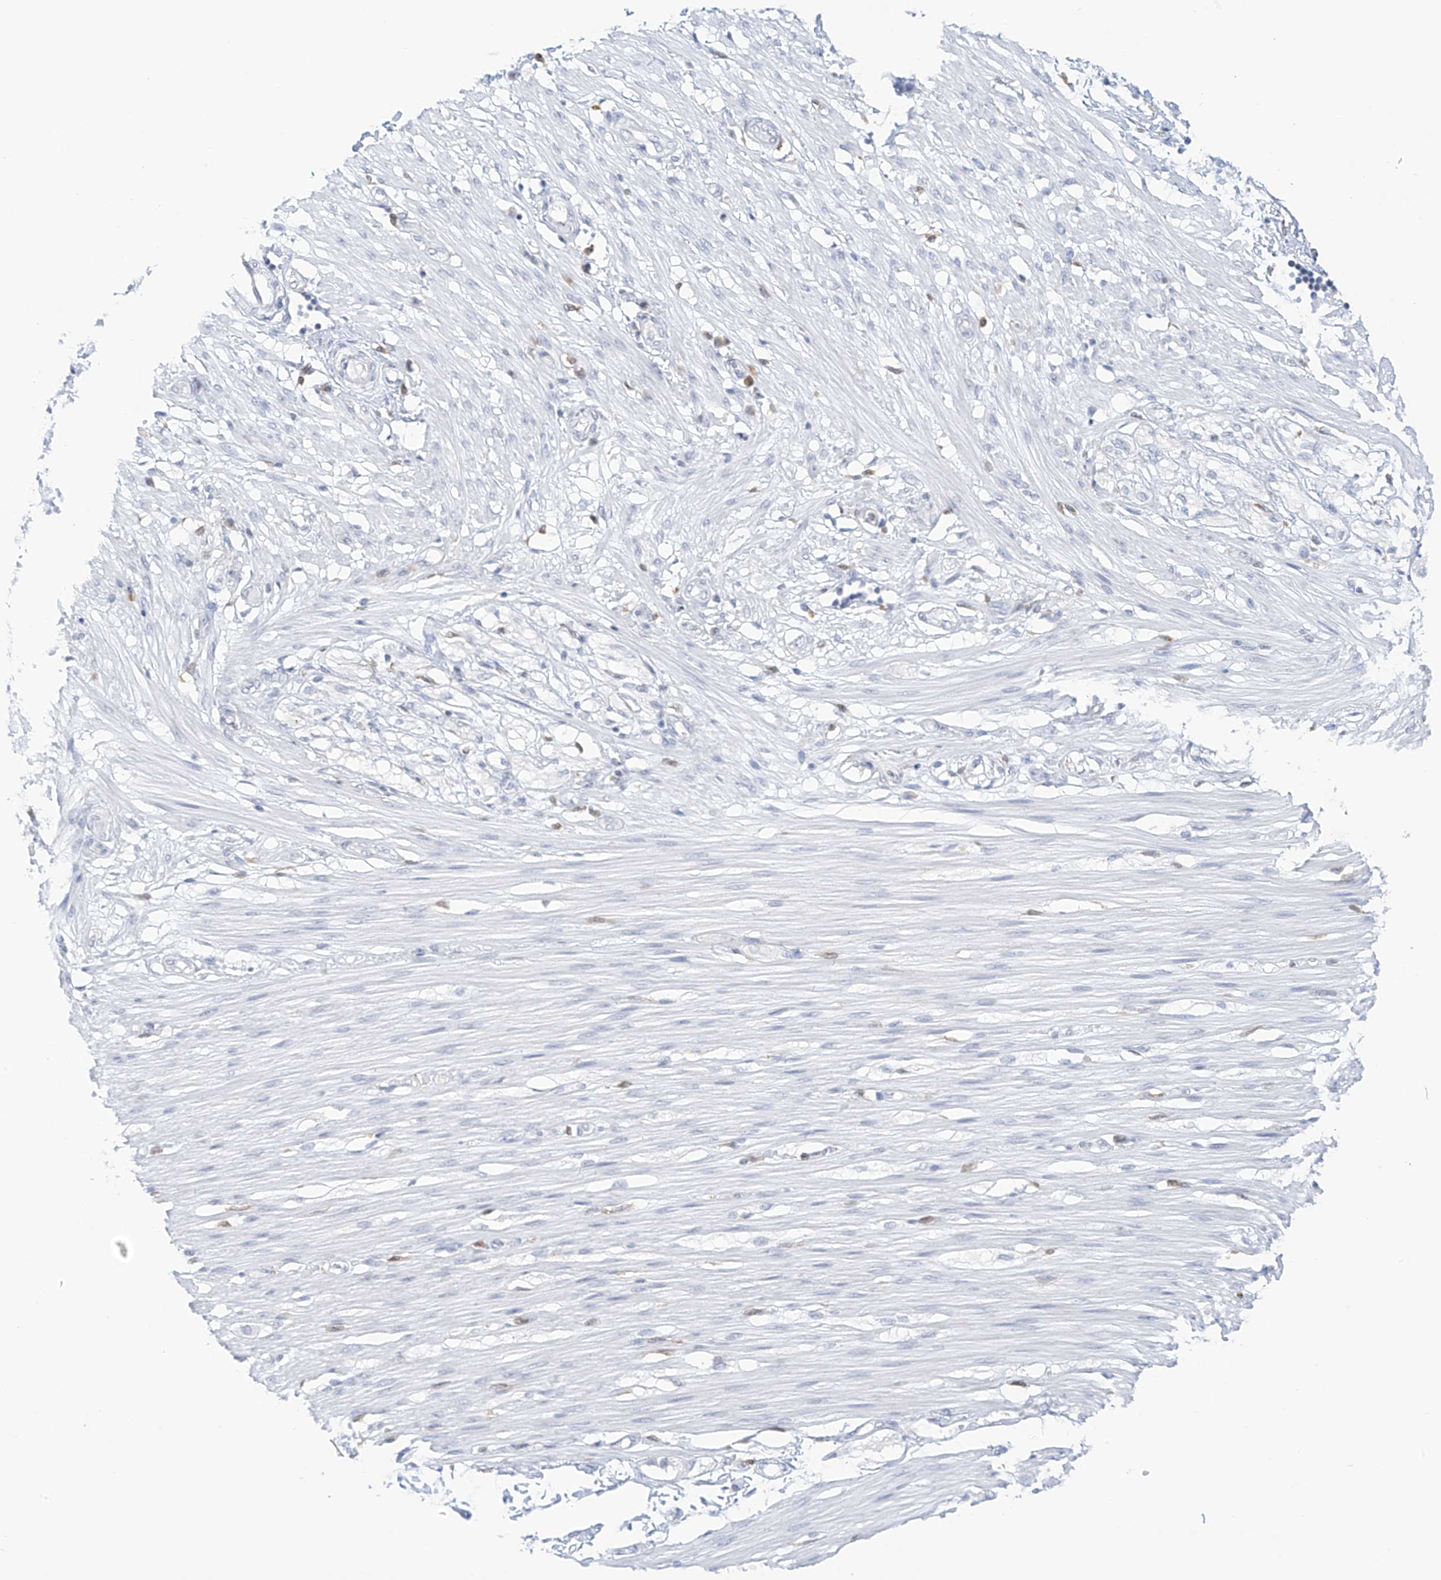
{"staining": {"intensity": "negative", "quantity": "none", "location": "none"}, "tissue": "smooth muscle", "cell_type": "Smooth muscle cells", "image_type": "normal", "snomed": [{"axis": "morphology", "description": "Normal tissue, NOS"}, {"axis": "morphology", "description": "Adenocarcinoma, NOS"}, {"axis": "topography", "description": "Colon"}, {"axis": "topography", "description": "Peripheral nerve tissue"}], "caption": "DAB immunohistochemical staining of unremarkable human smooth muscle shows no significant staining in smooth muscle cells. Nuclei are stained in blue.", "gene": "TBXAS1", "patient": {"sex": "male", "age": 14}}